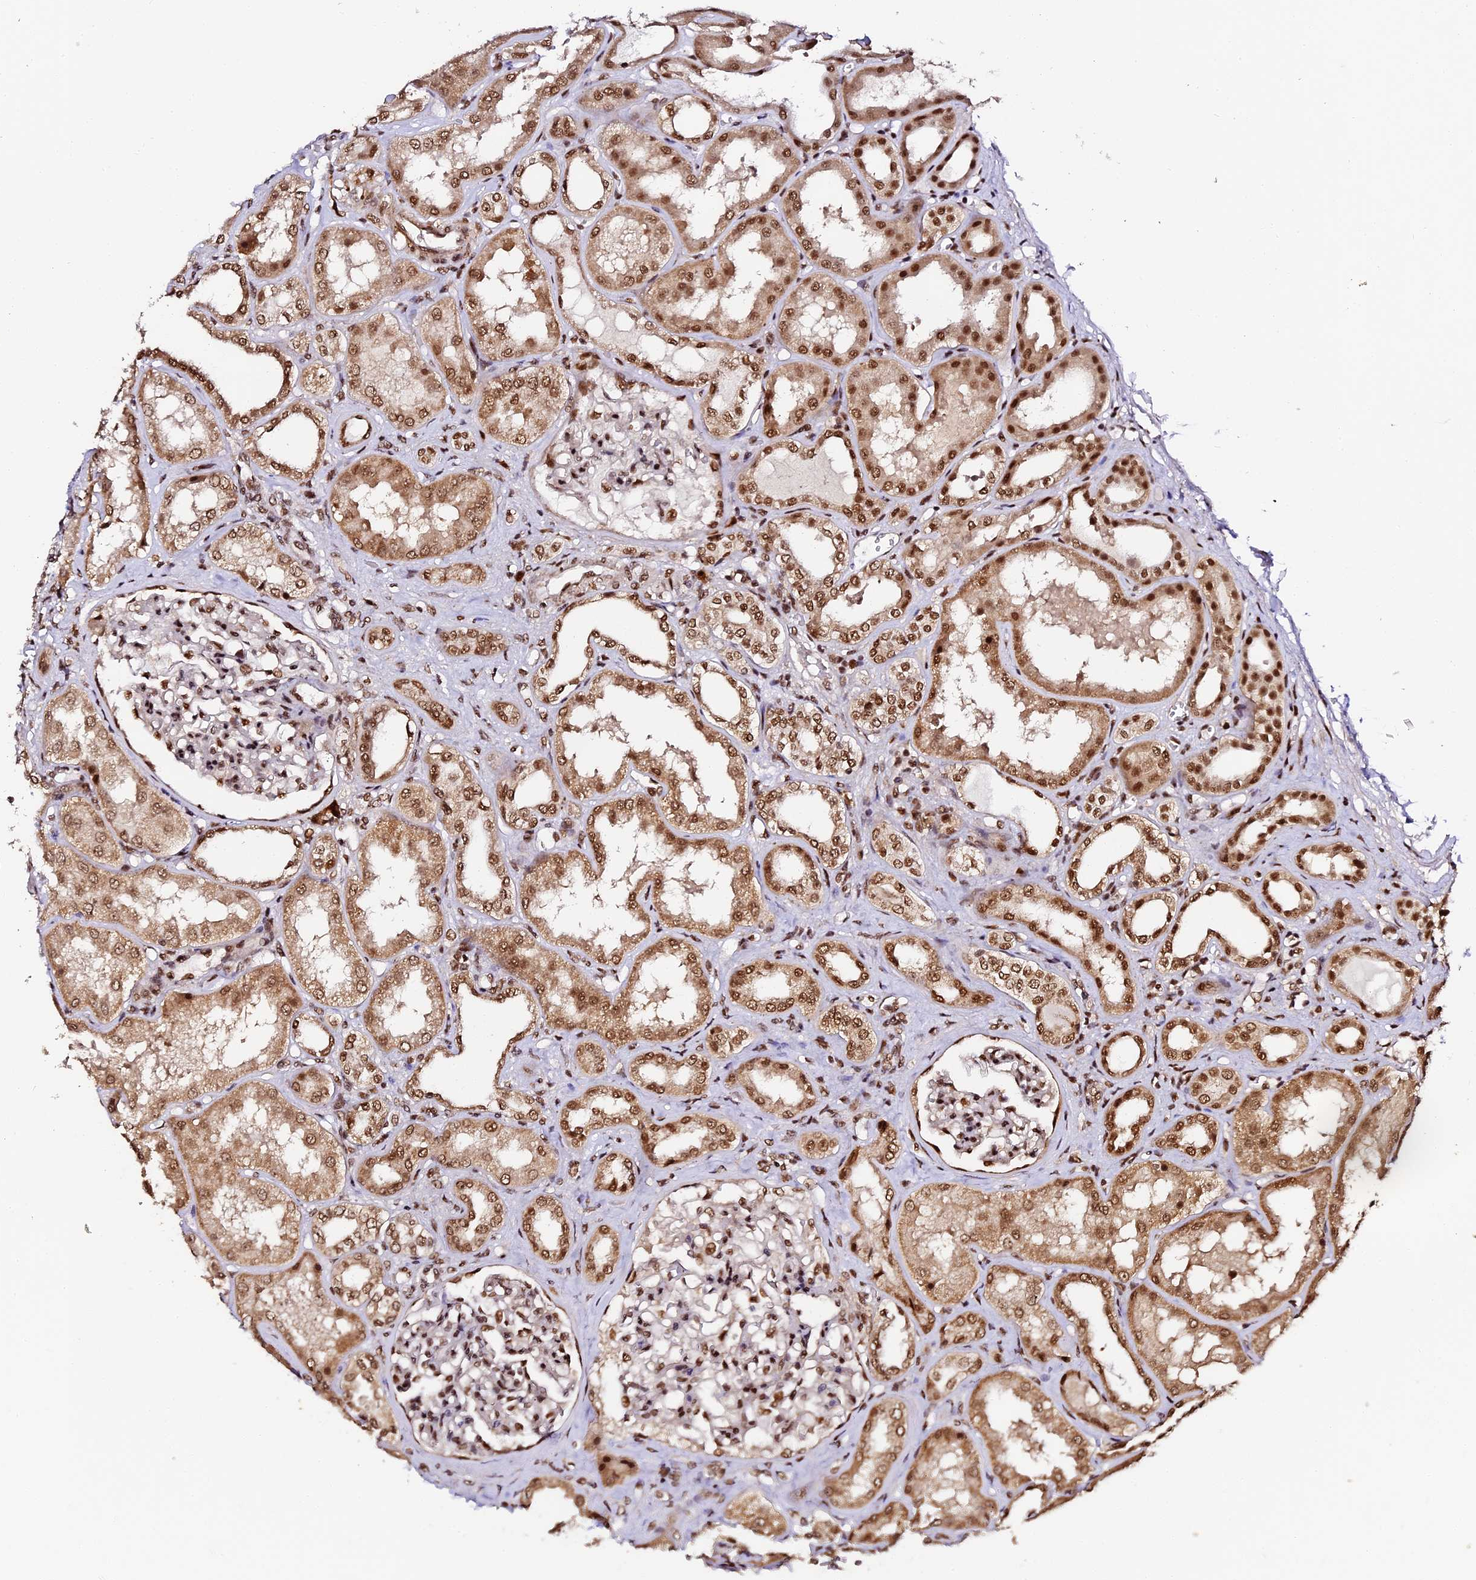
{"staining": {"intensity": "strong", "quantity": "25%-75%", "location": "nuclear"}, "tissue": "kidney", "cell_type": "Cells in glomeruli", "image_type": "normal", "snomed": [{"axis": "morphology", "description": "Normal tissue, NOS"}, {"axis": "topography", "description": "Kidney"}], "caption": "Immunohistochemical staining of unremarkable human kidney exhibits 25%-75% levels of strong nuclear protein expression in about 25%-75% of cells in glomeruli.", "gene": "MCRS1", "patient": {"sex": "female", "age": 56}}